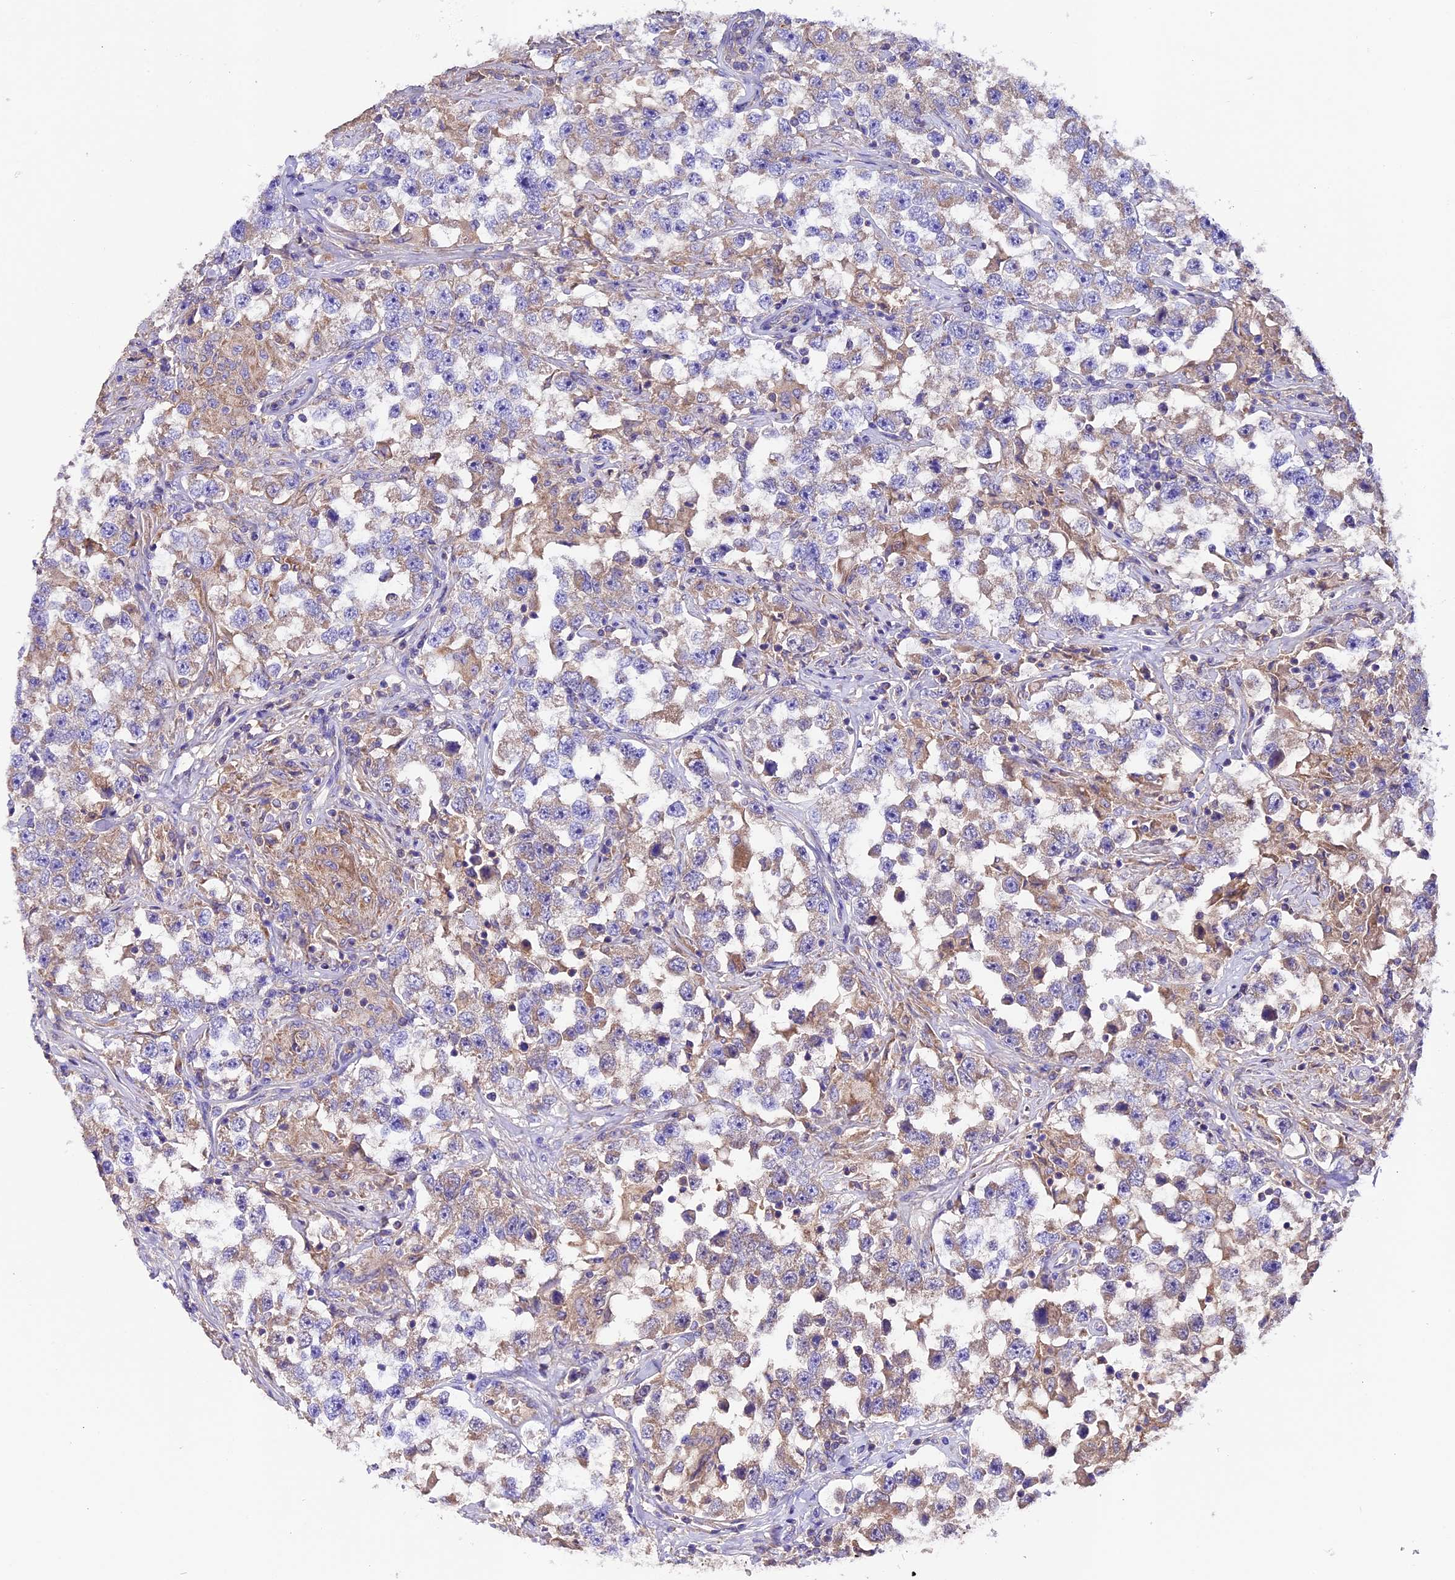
{"staining": {"intensity": "weak", "quantity": "<25%", "location": "cytoplasmic/membranous"}, "tissue": "testis cancer", "cell_type": "Tumor cells", "image_type": "cancer", "snomed": [{"axis": "morphology", "description": "Seminoma, NOS"}, {"axis": "topography", "description": "Testis"}], "caption": "Immunohistochemical staining of testis cancer (seminoma) reveals no significant staining in tumor cells.", "gene": "SIX5", "patient": {"sex": "male", "age": 46}}